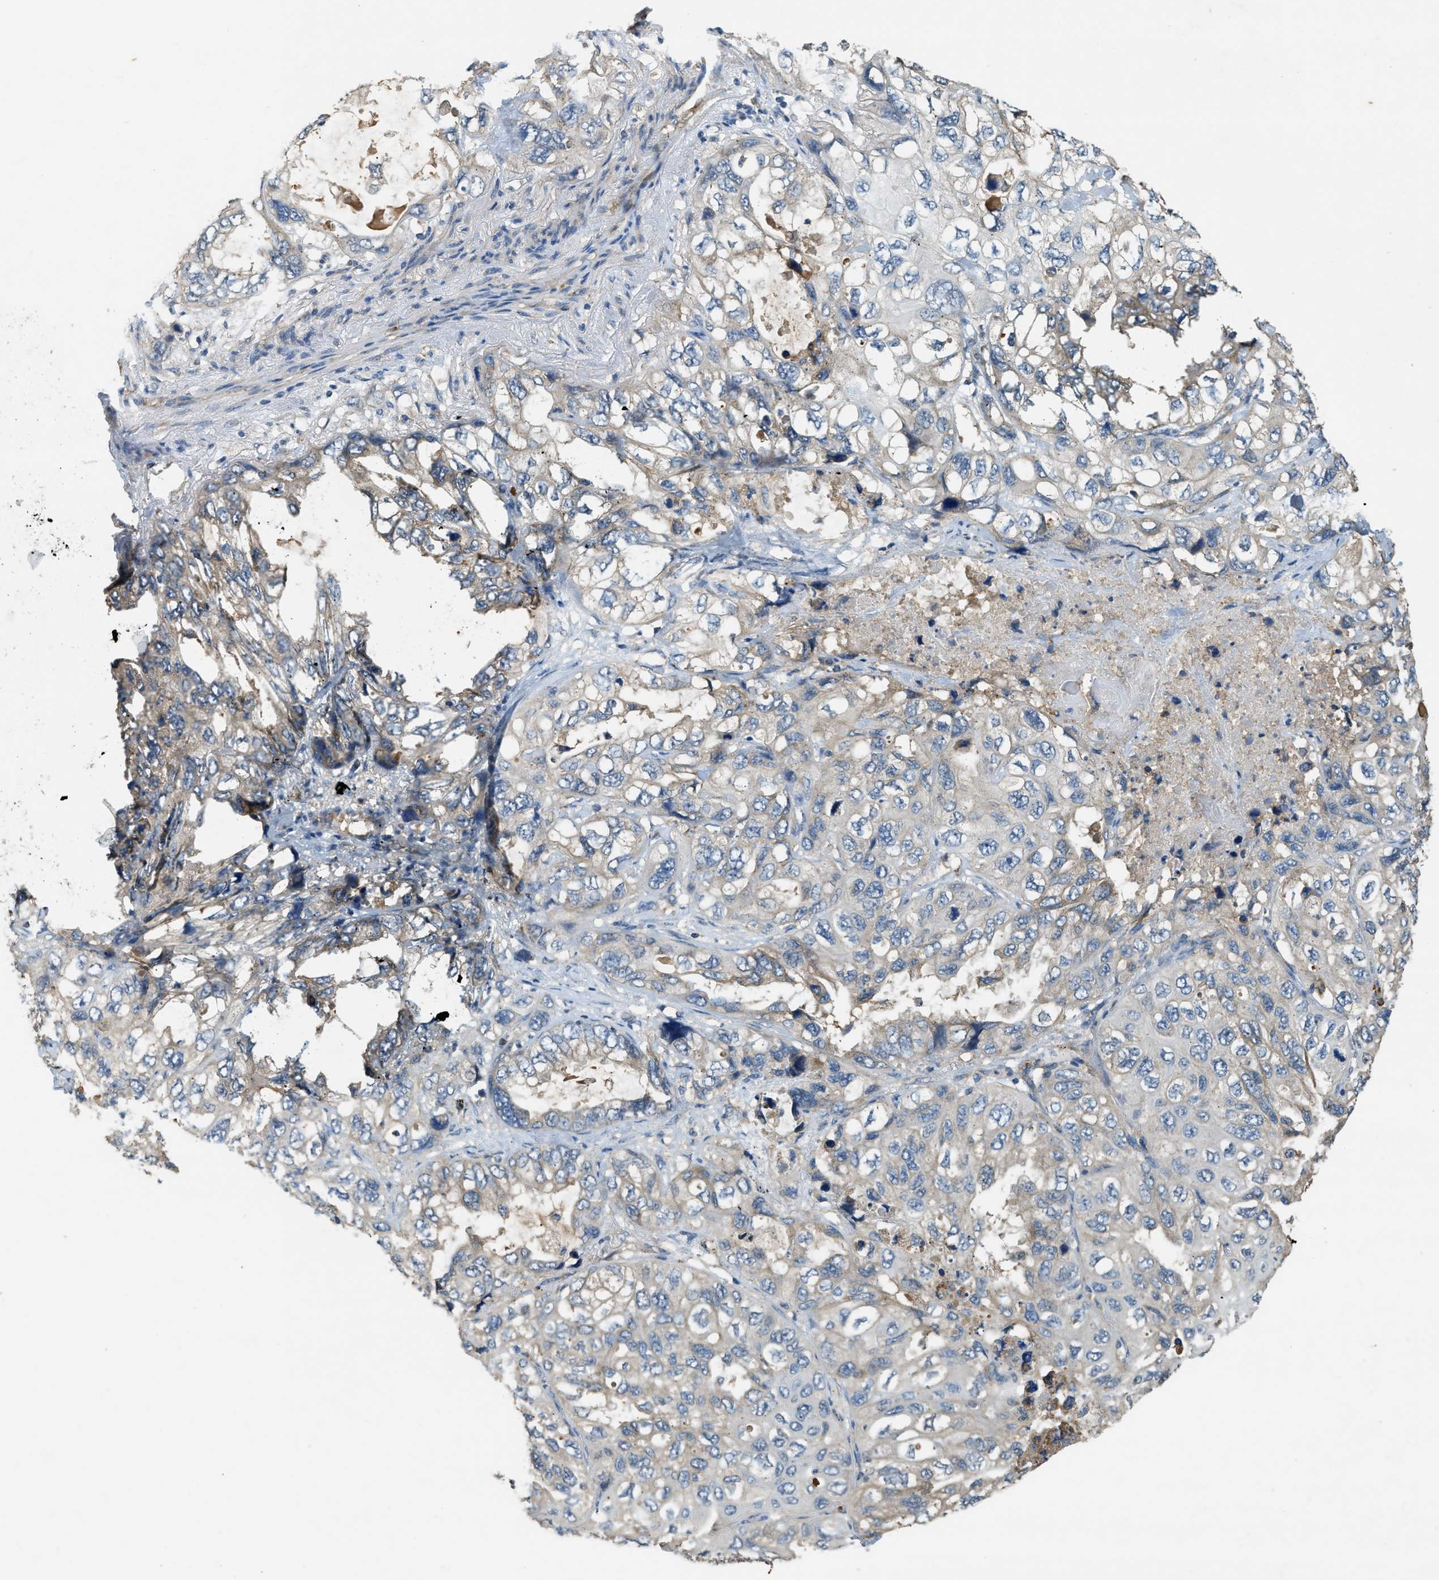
{"staining": {"intensity": "weak", "quantity": "<25%", "location": "cytoplasmic/membranous"}, "tissue": "lung cancer", "cell_type": "Tumor cells", "image_type": "cancer", "snomed": [{"axis": "morphology", "description": "Squamous cell carcinoma, NOS"}, {"axis": "topography", "description": "Lung"}], "caption": "This photomicrograph is of squamous cell carcinoma (lung) stained with IHC to label a protein in brown with the nuclei are counter-stained blue. There is no staining in tumor cells.", "gene": "CFLAR", "patient": {"sex": "female", "age": 73}}